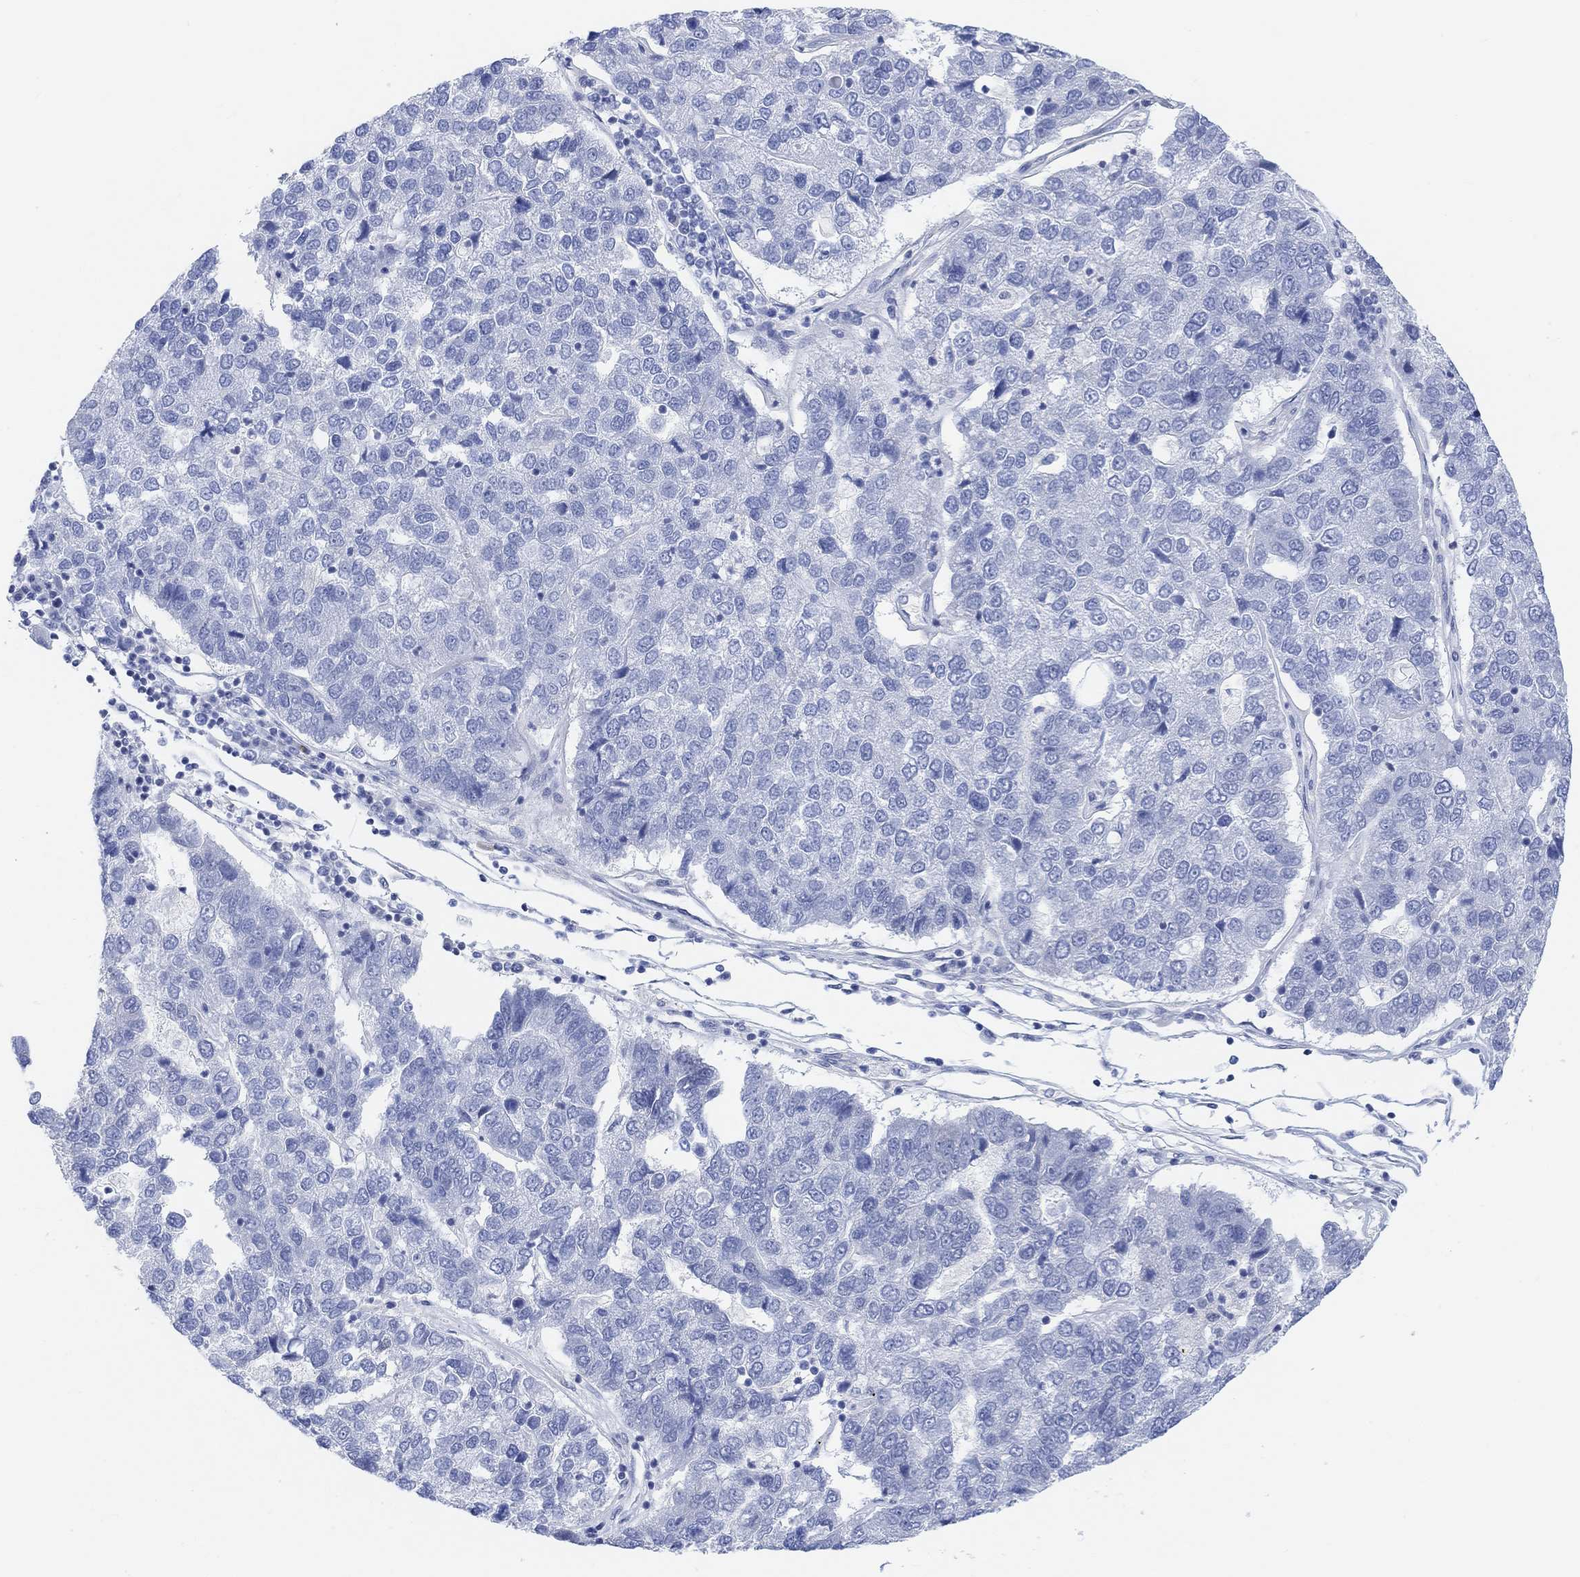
{"staining": {"intensity": "negative", "quantity": "none", "location": "none"}, "tissue": "pancreatic cancer", "cell_type": "Tumor cells", "image_type": "cancer", "snomed": [{"axis": "morphology", "description": "Adenocarcinoma, NOS"}, {"axis": "topography", "description": "Pancreas"}], "caption": "An image of pancreatic cancer (adenocarcinoma) stained for a protein displays no brown staining in tumor cells.", "gene": "MUC1", "patient": {"sex": "female", "age": 61}}